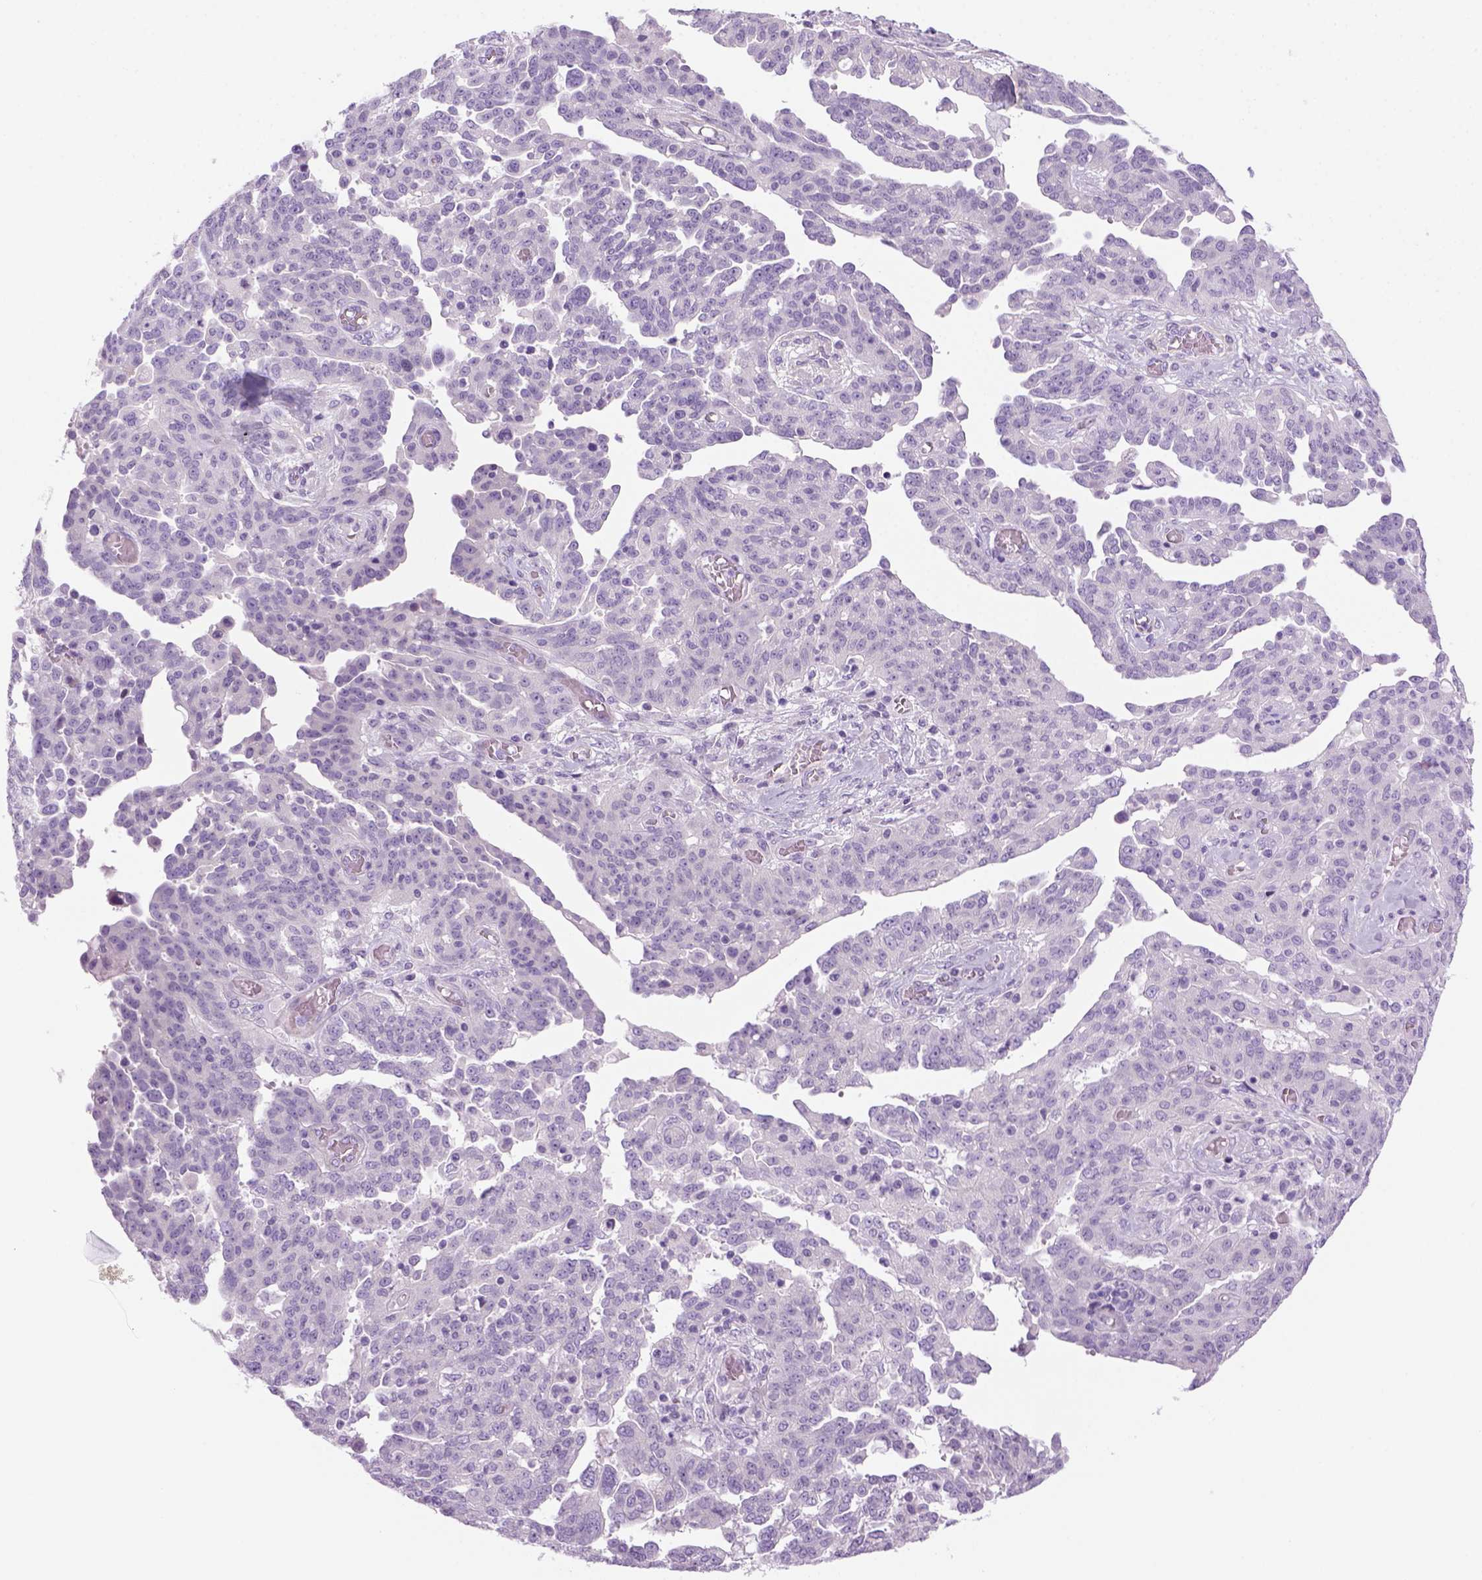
{"staining": {"intensity": "negative", "quantity": "none", "location": "none"}, "tissue": "ovarian cancer", "cell_type": "Tumor cells", "image_type": "cancer", "snomed": [{"axis": "morphology", "description": "Cystadenocarcinoma, serous, NOS"}, {"axis": "topography", "description": "Ovary"}], "caption": "The histopathology image demonstrates no staining of tumor cells in serous cystadenocarcinoma (ovarian).", "gene": "DNAH11", "patient": {"sex": "female", "age": 67}}